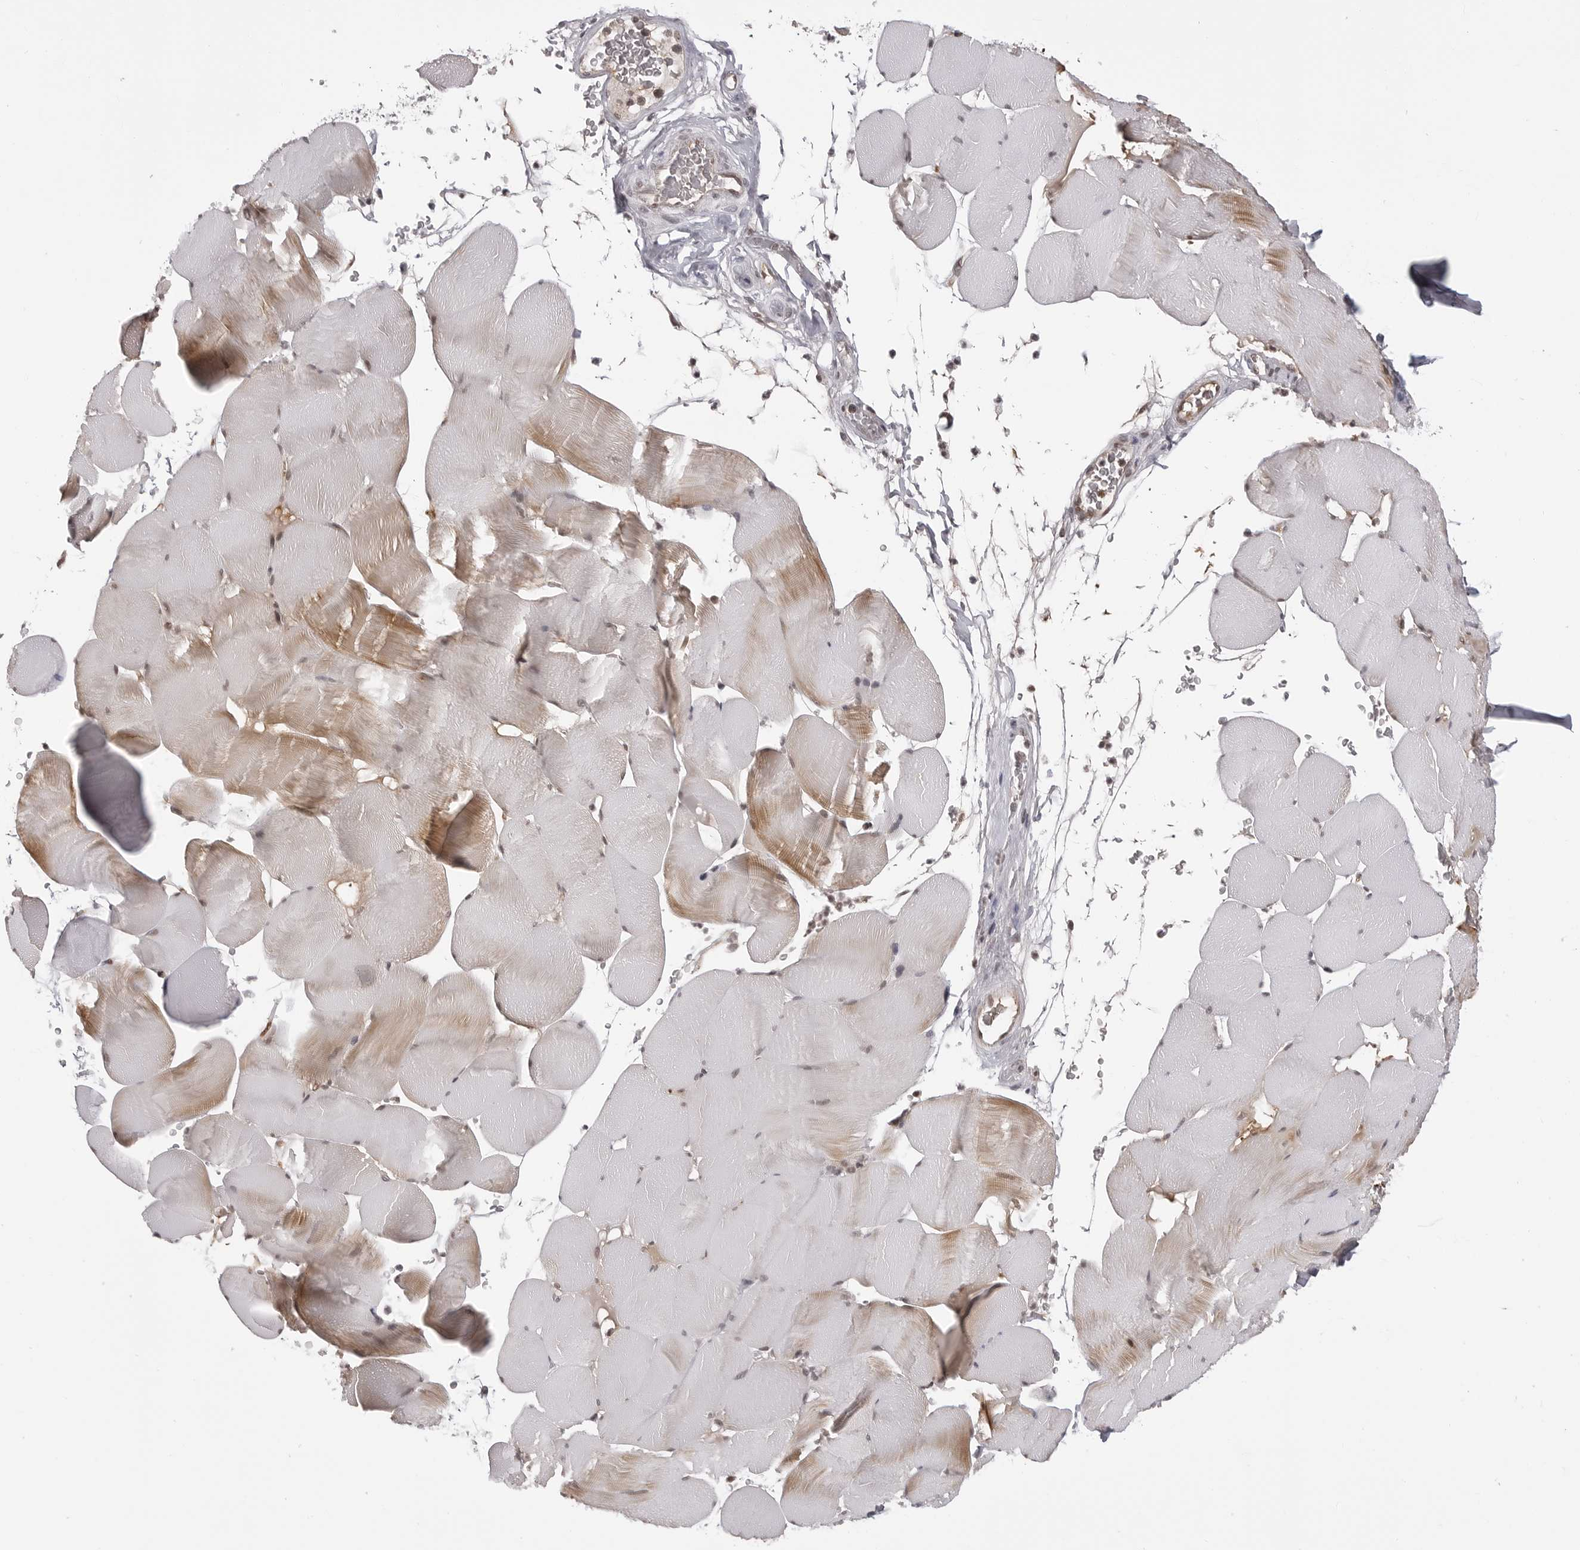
{"staining": {"intensity": "moderate", "quantity": "<25%", "location": "cytoplasmic/membranous"}, "tissue": "skeletal muscle", "cell_type": "Myocytes", "image_type": "normal", "snomed": [{"axis": "morphology", "description": "Normal tissue, NOS"}, {"axis": "topography", "description": "Skeletal muscle"}], "caption": "Moderate cytoplasmic/membranous staining for a protein is appreciated in about <25% of myocytes of normal skeletal muscle using IHC.", "gene": "PHF3", "patient": {"sex": "male", "age": 62}}